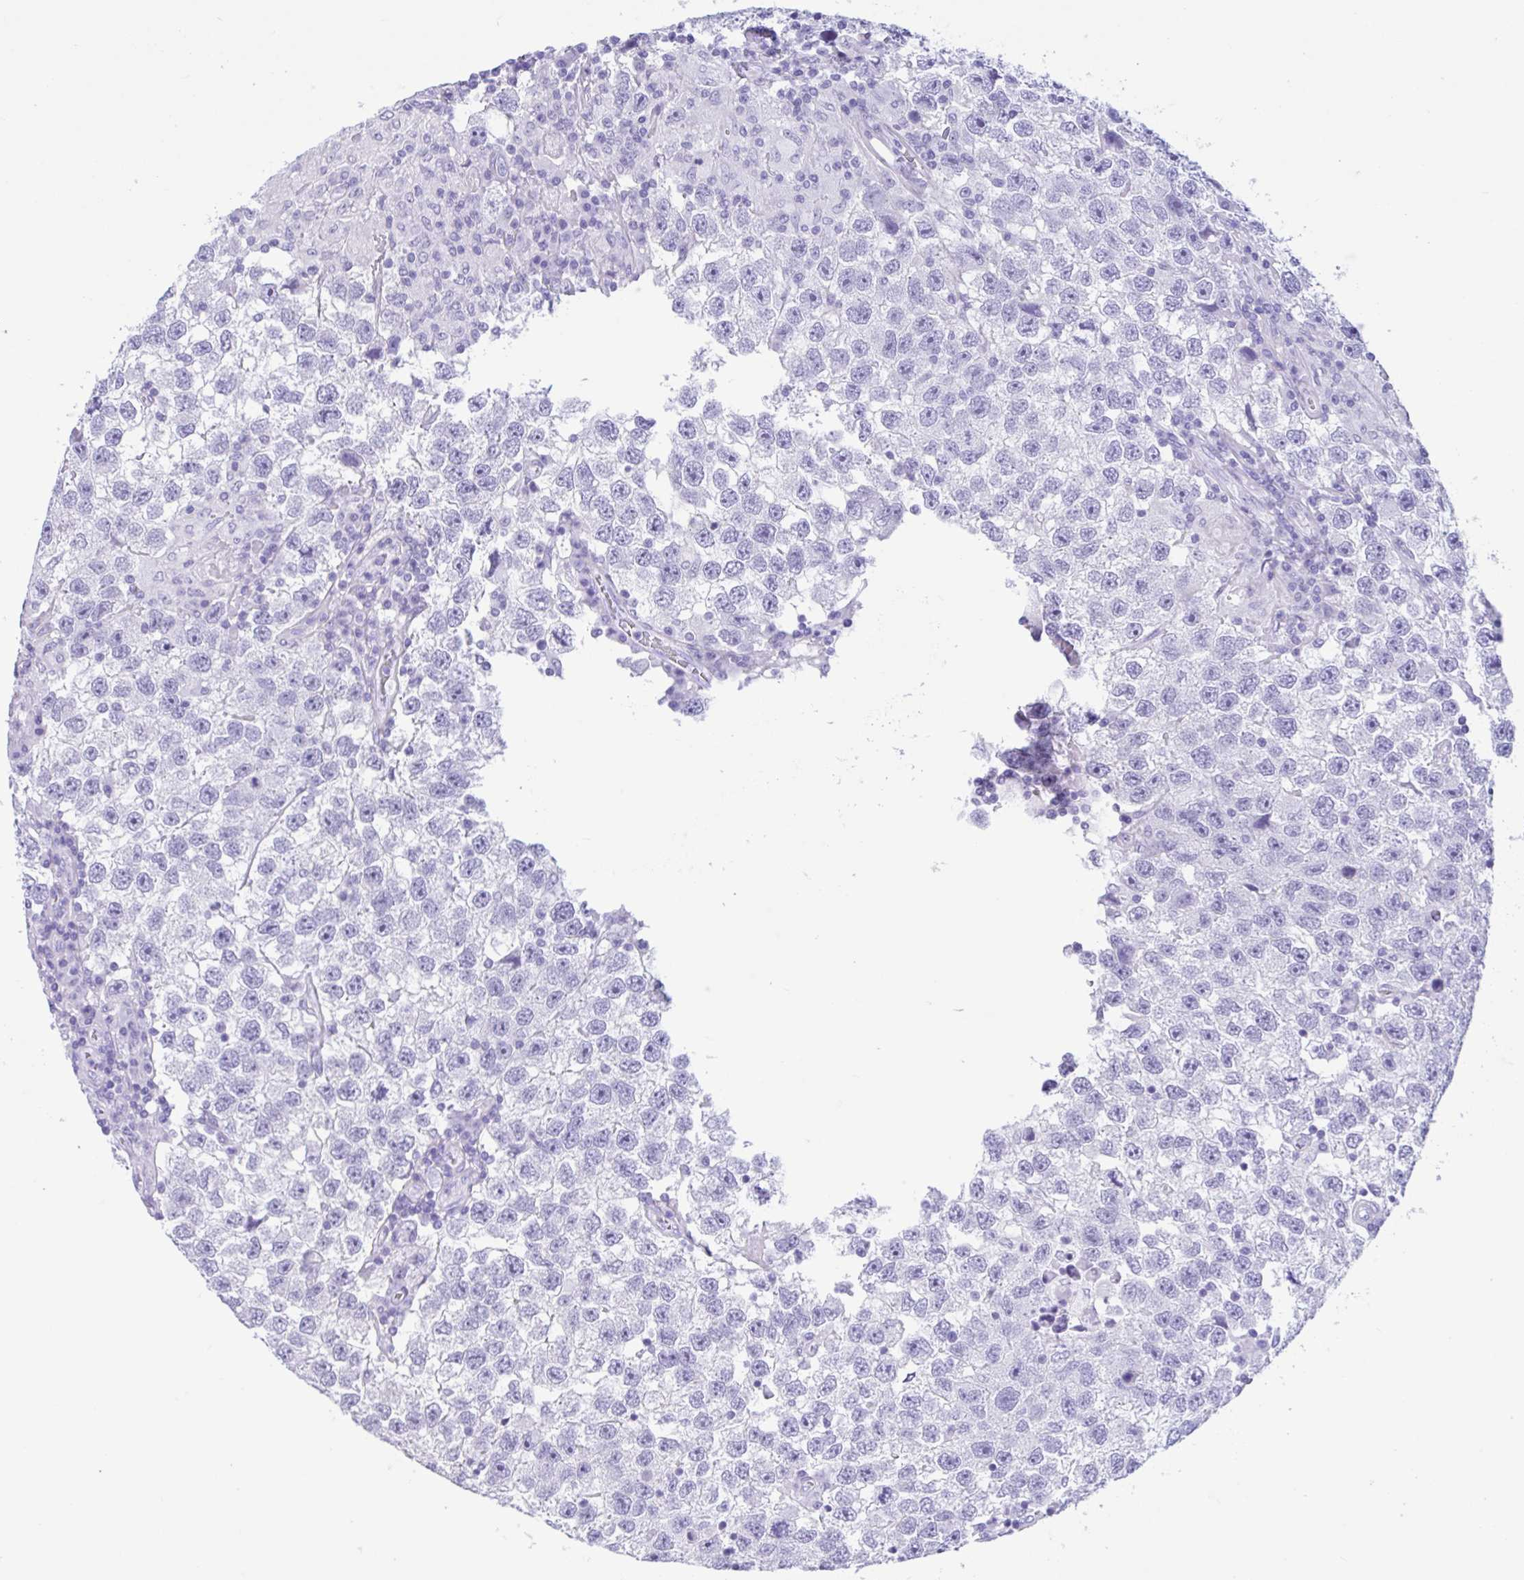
{"staining": {"intensity": "negative", "quantity": "none", "location": "none"}, "tissue": "testis cancer", "cell_type": "Tumor cells", "image_type": "cancer", "snomed": [{"axis": "morphology", "description": "Seminoma, NOS"}, {"axis": "topography", "description": "Testis"}], "caption": "Immunohistochemistry (IHC) of human testis seminoma shows no expression in tumor cells.", "gene": "IAPP", "patient": {"sex": "male", "age": 26}}